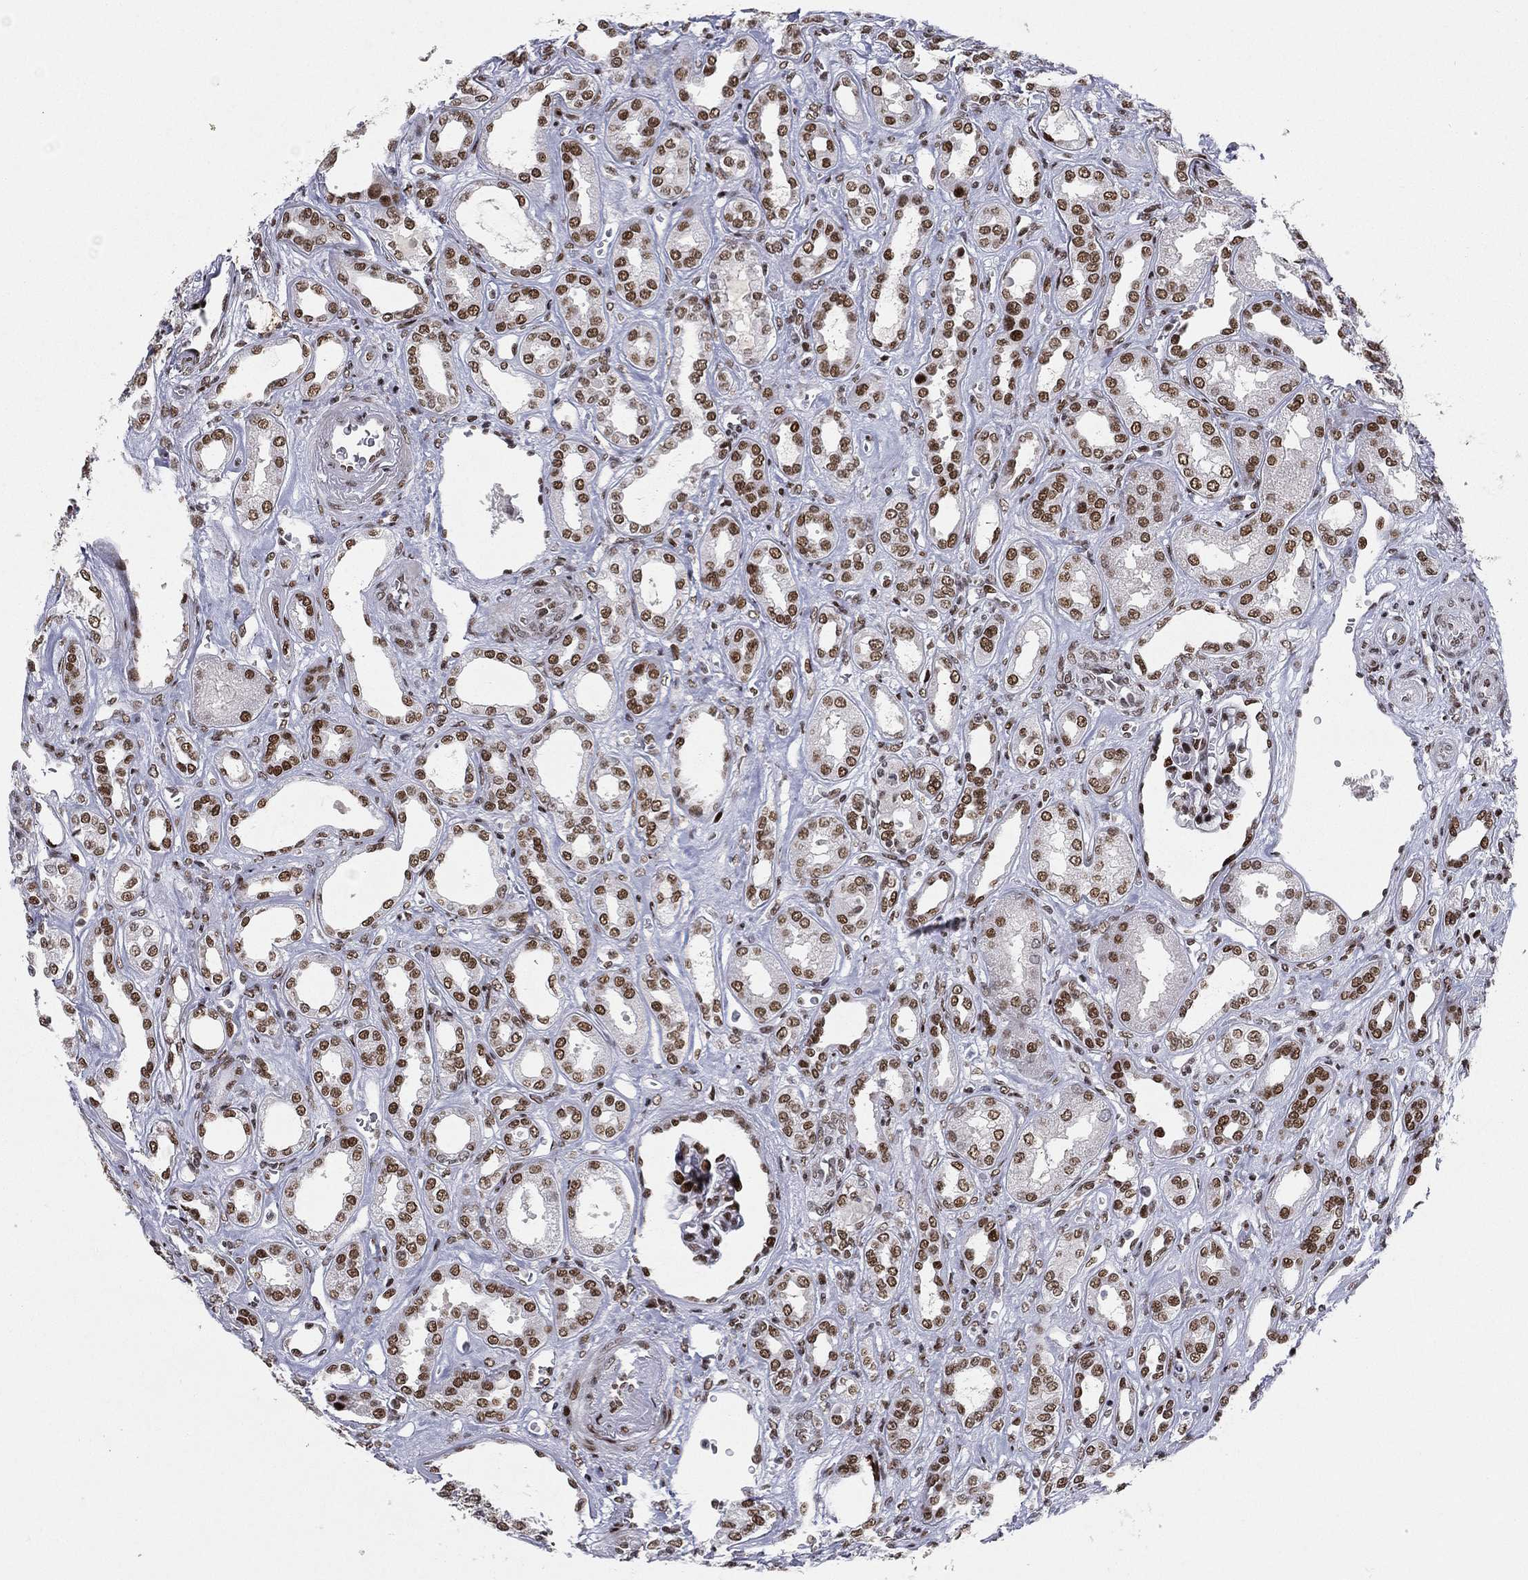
{"staining": {"intensity": "moderate", "quantity": ">75%", "location": "nuclear"}, "tissue": "renal cancer", "cell_type": "Tumor cells", "image_type": "cancer", "snomed": [{"axis": "morphology", "description": "Adenocarcinoma, NOS"}, {"axis": "topography", "description": "Kidney"}], "caption": "High-magnification brightfield microscopy of renal cancer stained with DAB (3,3'-diaminobenzidine) (brown) and counterstained with hematoxylin (blue). tumor cells exhibit moderate nuclear staining is present in approximately>75% of cells. (Stains: DAB in brown, nuclei in blue, Microscopy: brightfield microscopy at high magnification).", "gene": "RTF1", "patient": {"sex": "male", "age": 63}}